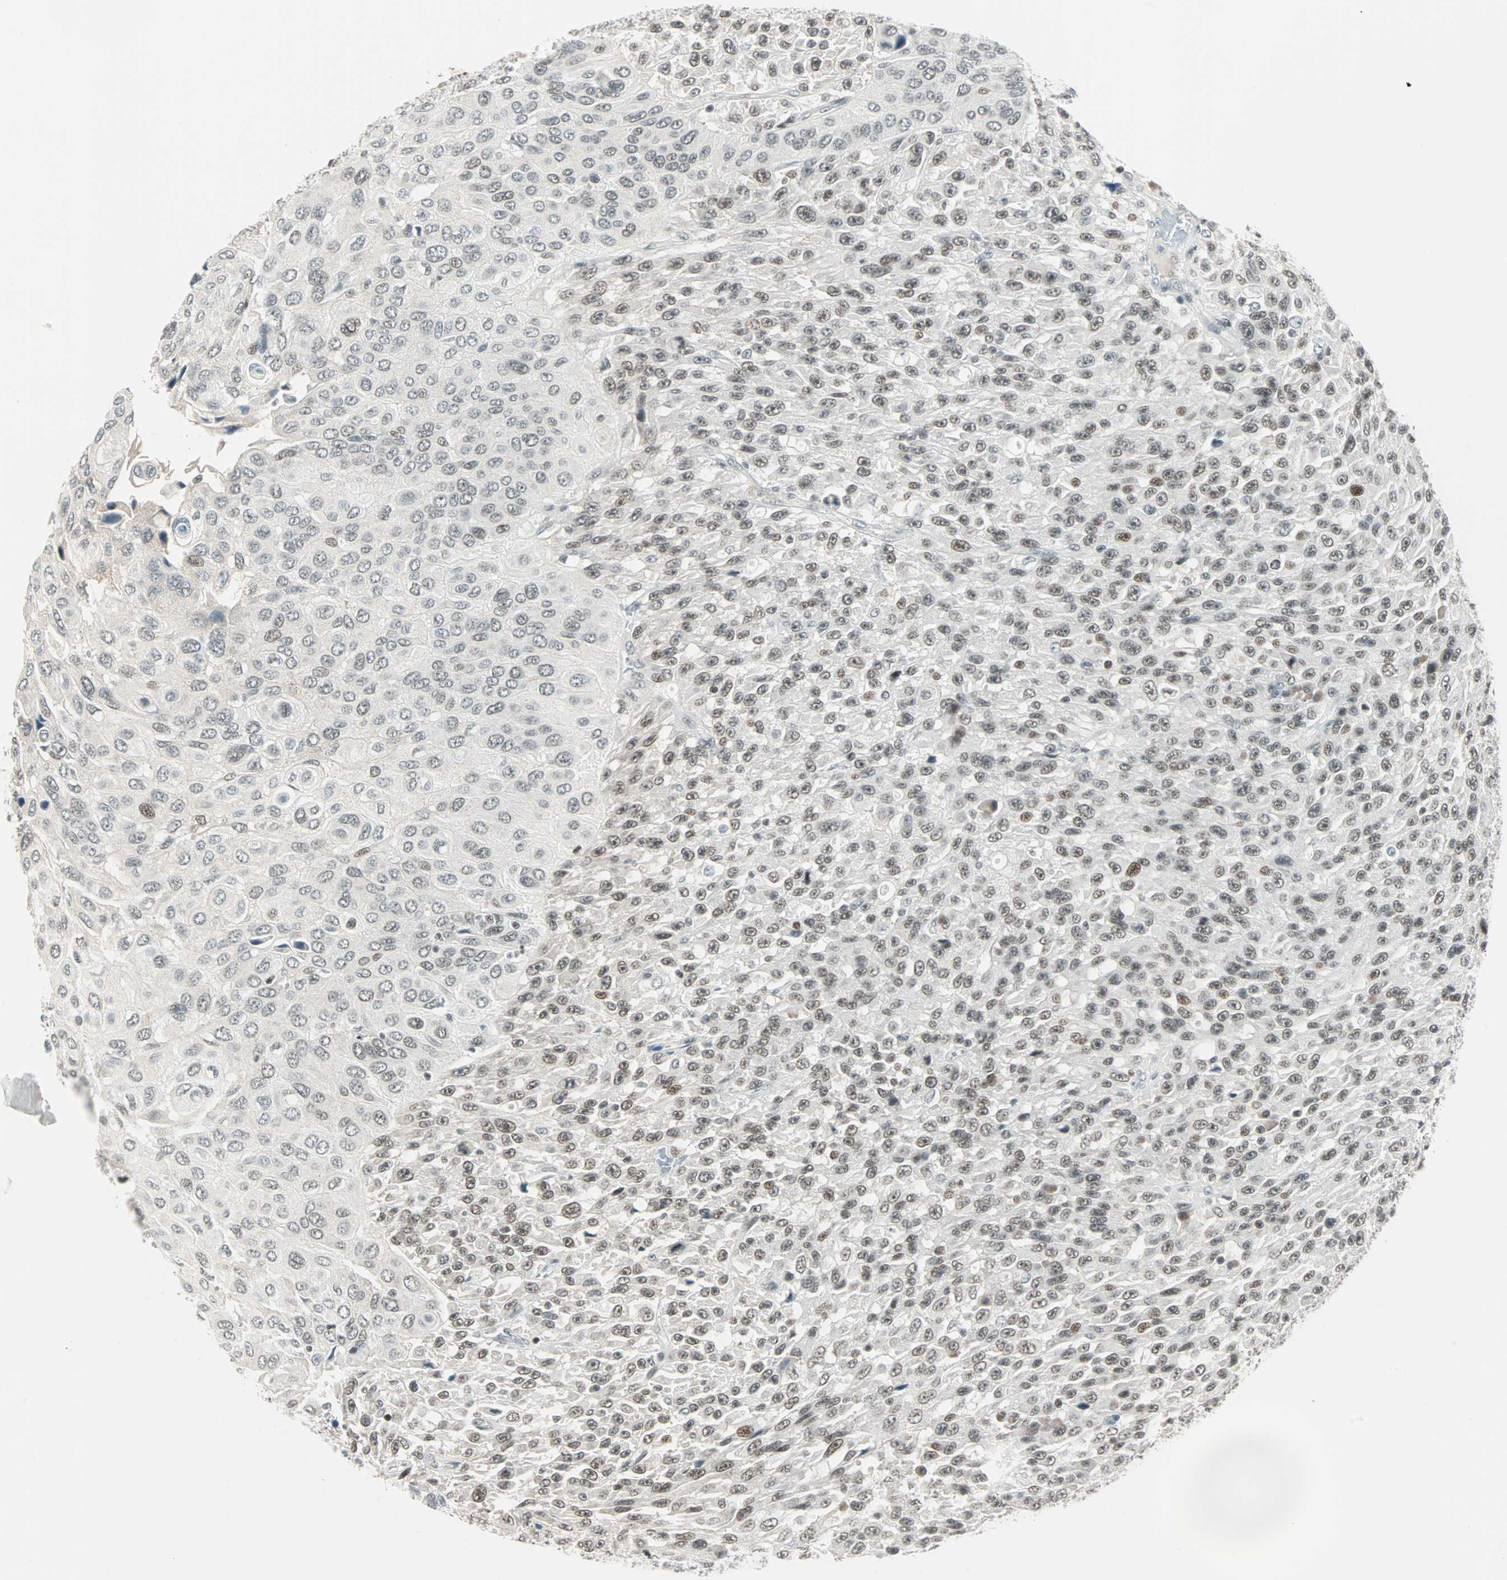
{"staining": {"intensity": "moderate", "quantity": ">75%", "location": "nuclear"}, "tissue": "urothelial cancer", "cell_type": "Tumor cells", "image_type": "cancer", "snomed": [{"axis": "morphology", "description": "Urothelial carcinoma, High grade"}, {"axis": "topography", "description": "Urinary bladder"}], "caption": "Human urothelial cancer stained for a protein (brown) reveals moderate nuclear positive positivity in approximately >75% of tumor cells.", "gene": "SIN3A", "patient": {"sex": "male", "age": 66}}